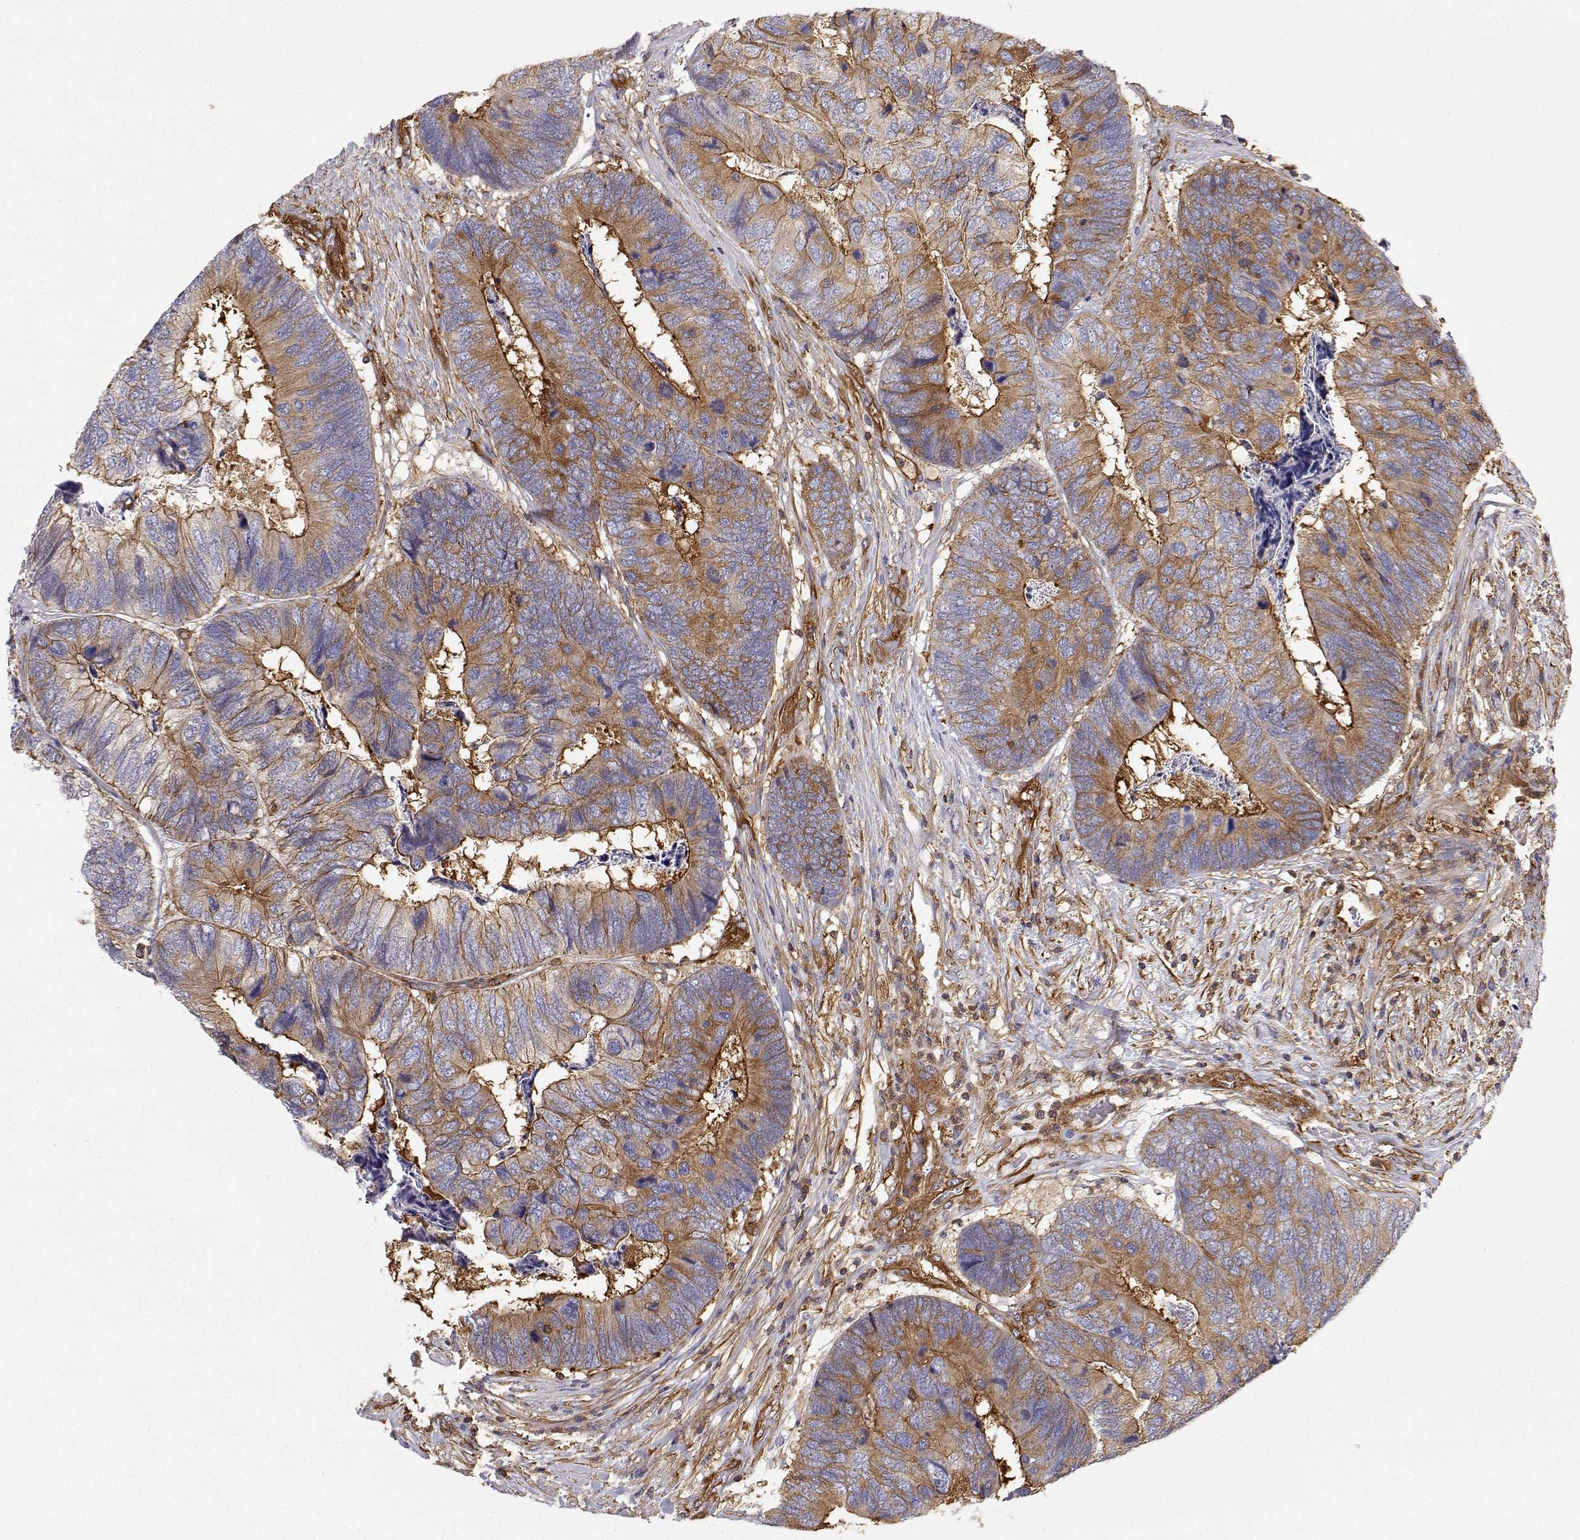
{"staining": {"intensity": "moderate", "quantity": "25%-75%", "location": "cytoplasmic/membranous"}, "tissue": "colorectal cancer", "cell_type": "Tumor cells", "image_type": "cancer", "snomed": [{"axis": "morphology", "description": "Adenocarcinoma, NOS"}, {"axis": "topography", "description": "Colon"}], "caption": "Human colorectal adenocarcinoma stained with a brown dye shows moderate cytoplasmic/membranous positive expression in about 25%-75% of tumor cells.", "gene": "MYH9", "patient": {"sex": "female", "age": 67}}